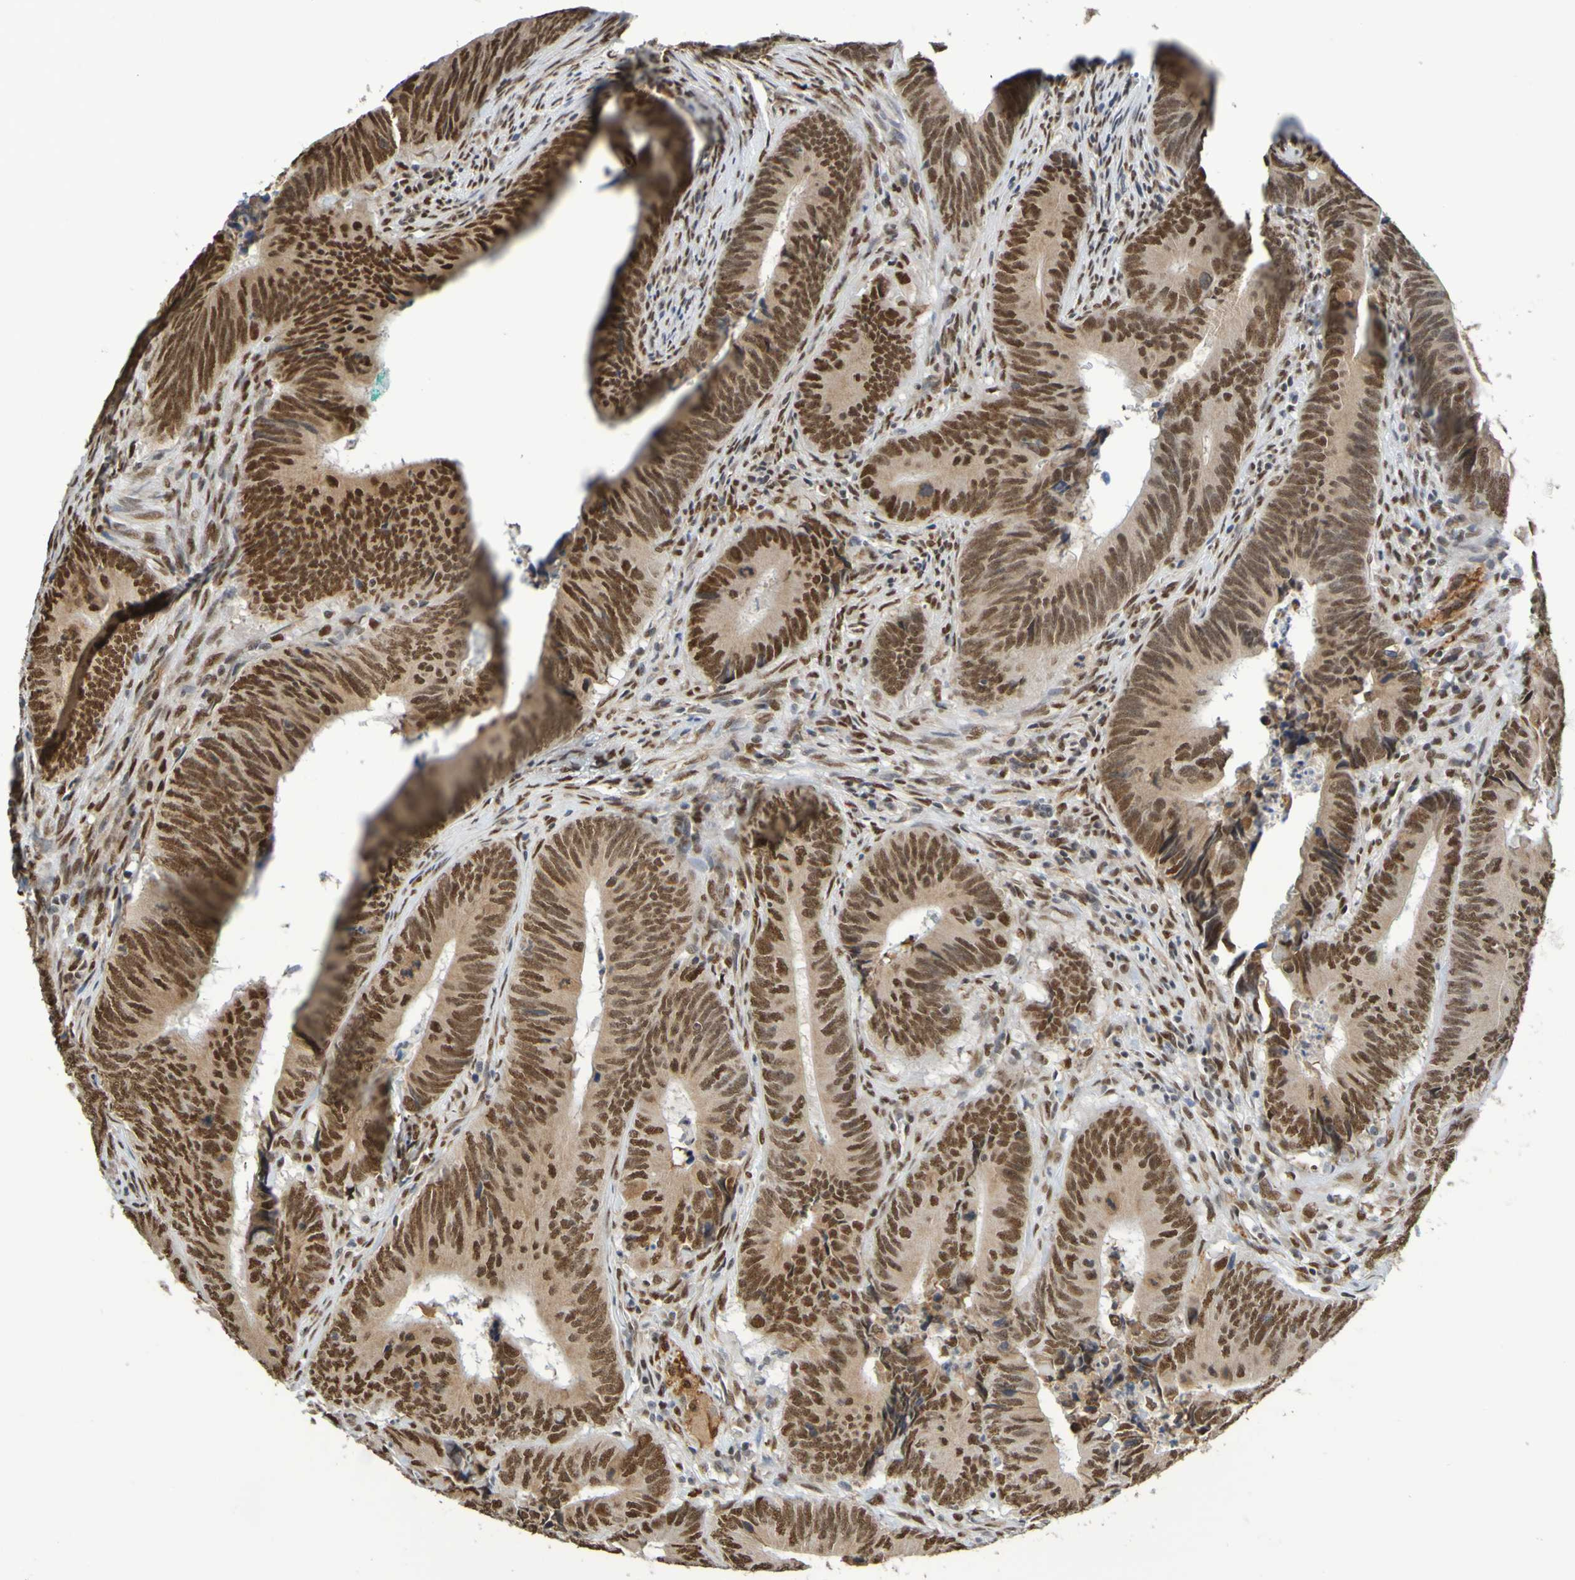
{"staining": {"intensity": "strong", "quantity": ">75%", "location": "nuclear"}, "tissue": "colorectal cancer", "cell_type": "Tumor cells", "image_type": "cancer", "snomed": [{"axis": "morphology", "description": "Normal tissue, NOS"}, {"axis": "morphology", "description": "Adenocarcinoma, NOS"}, {"axis": "topography", "description": "Colon"}], "caption": "Colorectal cancer was stained to show a protein in brown. There is high levels of strong nuclear staining in about >75% of tumor cells.", "gene": "HDAC2", "patient": {"sex": "male", "age": 56}}